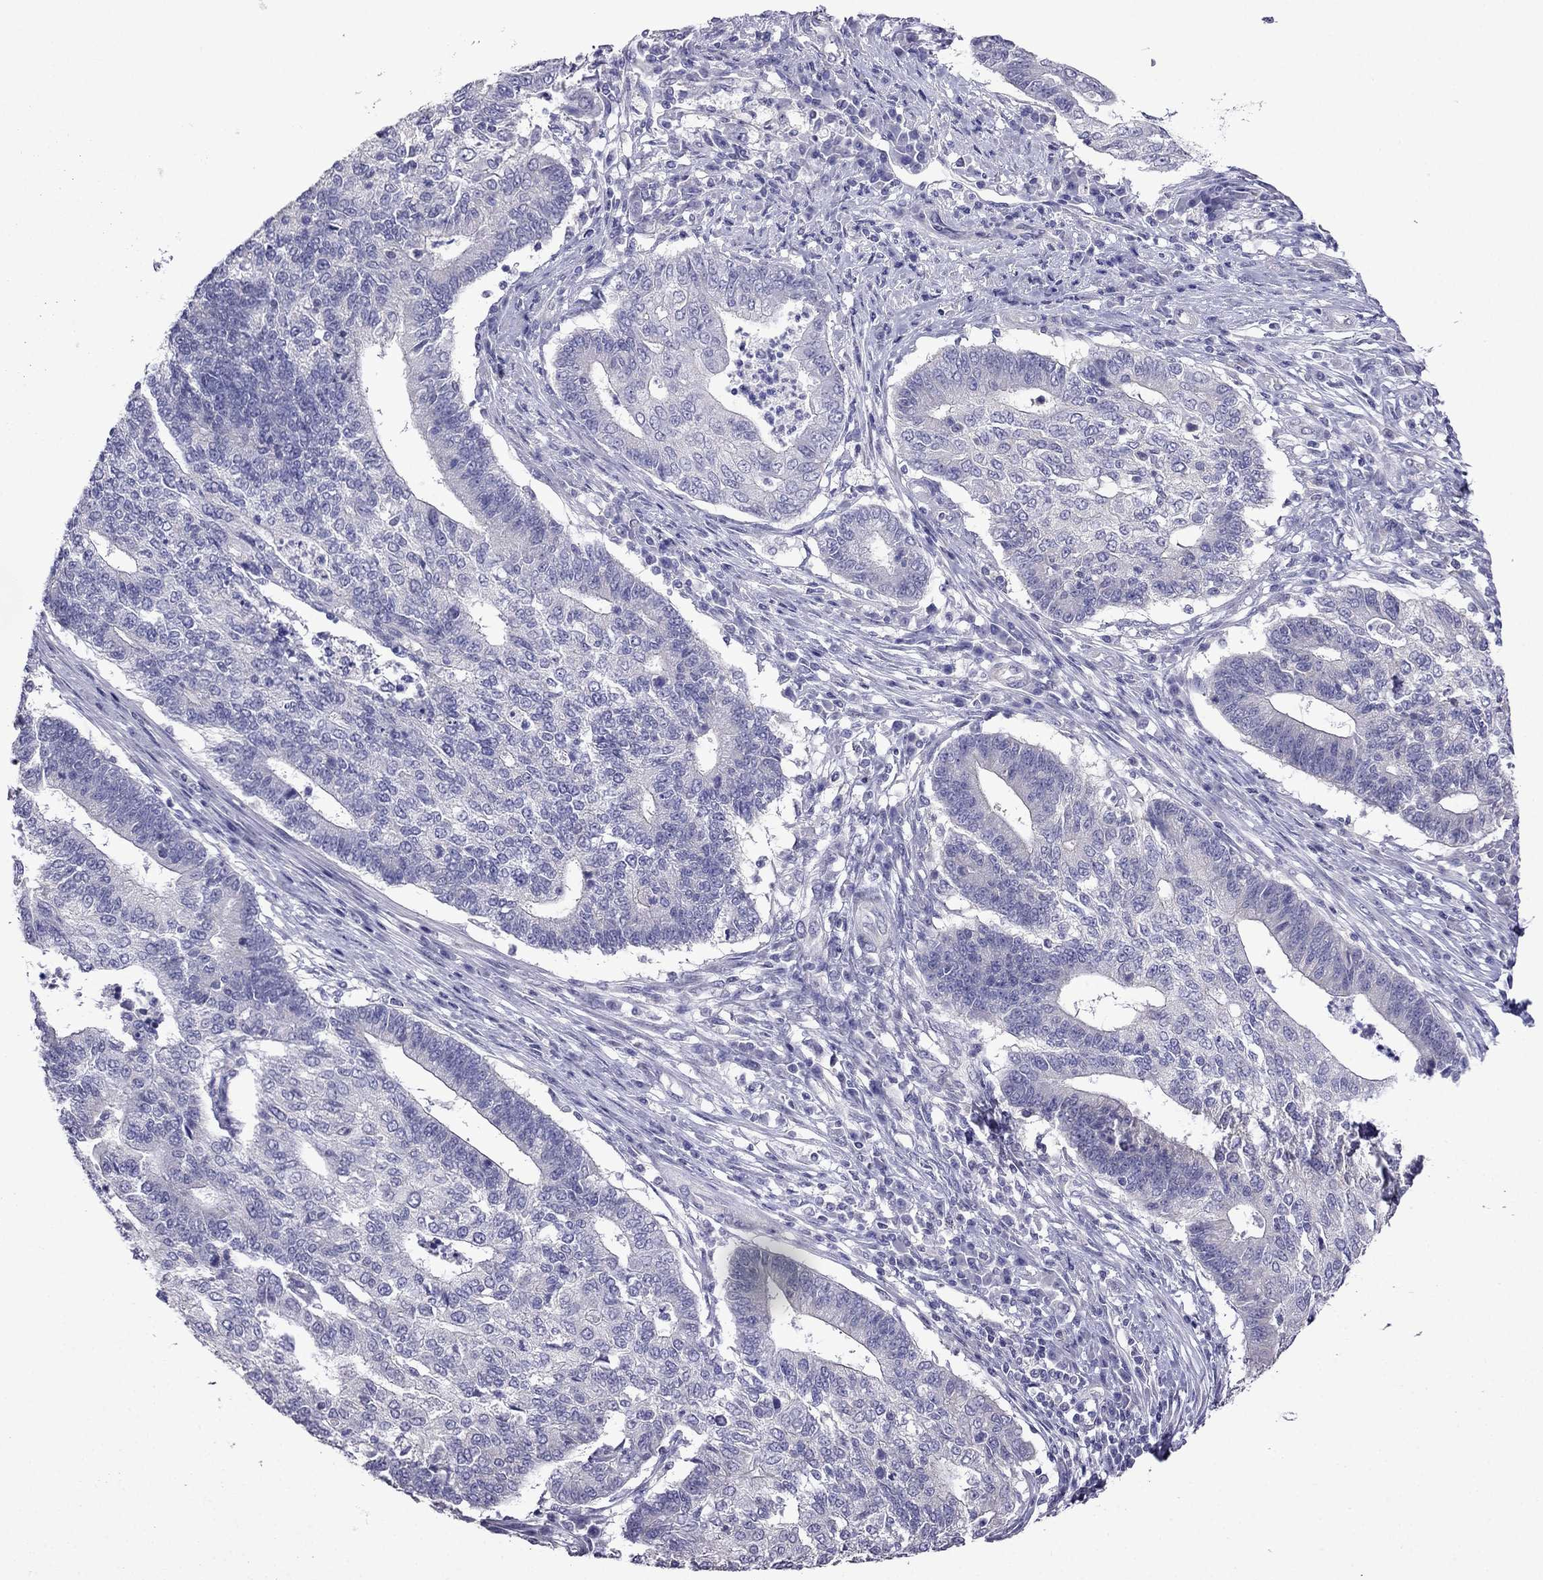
{"staining": {"intensity": "negative", "quantity": "none", "location": "none"}, "tissue": "endometrial cancer", "cell_type": "Tumor cells", "image_type": "cancer", "snomed": [{"axis": "morphology", "description": "Adenocarcinoma, NOS"}, {"axis": "topography", "description": "Uterus"}, {"axis": "topography", "description": "Endometrium"}], "caption": "Human endometrial cancer stained for a protein using immunohistochemistry (IHC) reveals no staining in tumor cells.", "gene": "SCNN1D", "patient": {"sex": "female", "age": 54}}